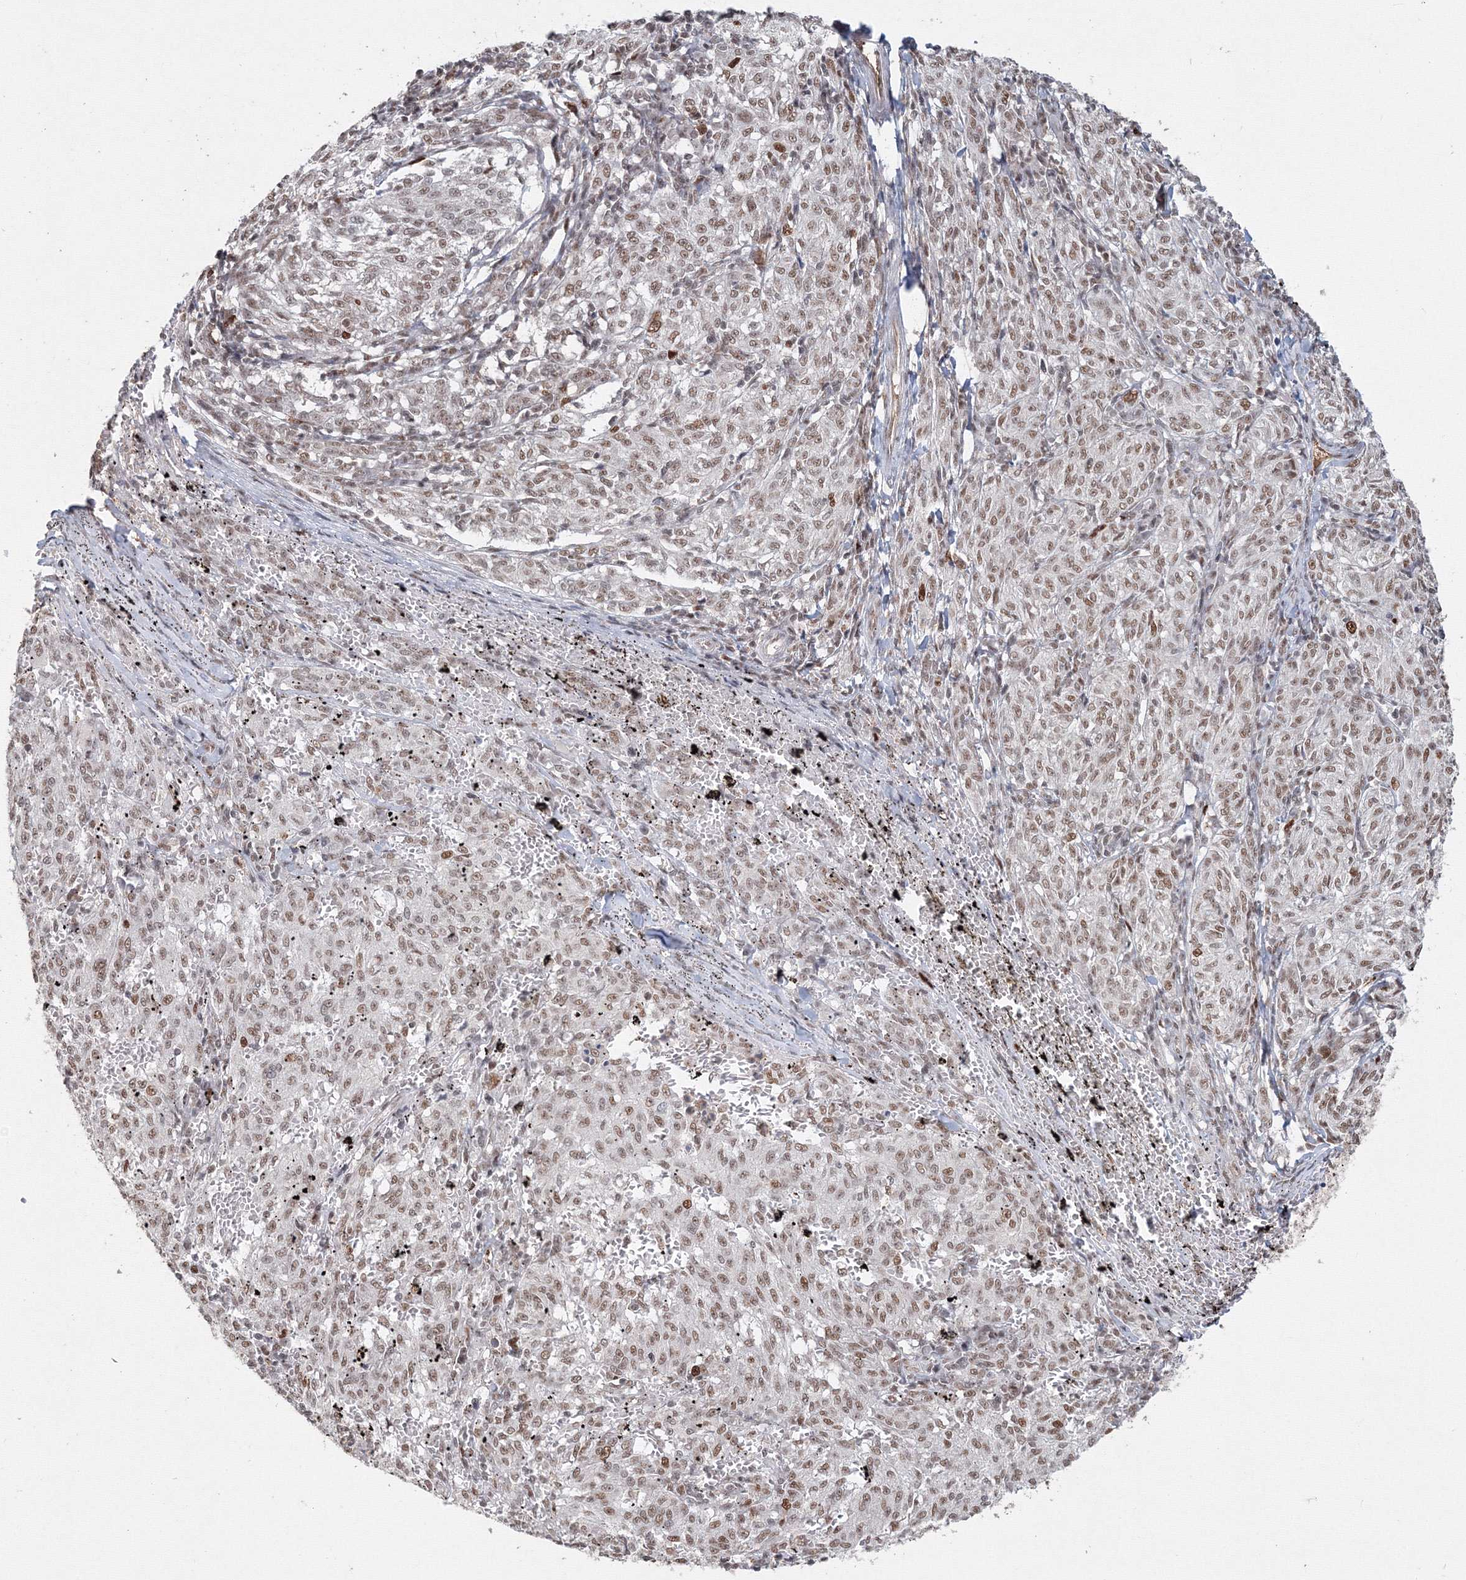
{"staining": {"intensity": "weak", "quantity": "25%-75%", "location": "nuclear"}, "tissue": "melanoma", "cell_type": "Tumor cells", "image_type": "cancer", "snomed": [{"axis": "morphology", "description": "Malignant melanoma, NOS"}, {"axis": "topography", "description": "Skin"}], "caption": "Melanoma stained with immunohistochemistry exhibits weak nuclear staining in approximately 25%-75% of tumor cells.", "gene": "IWS1", "patient": {"sex": "female", "age": 72}}